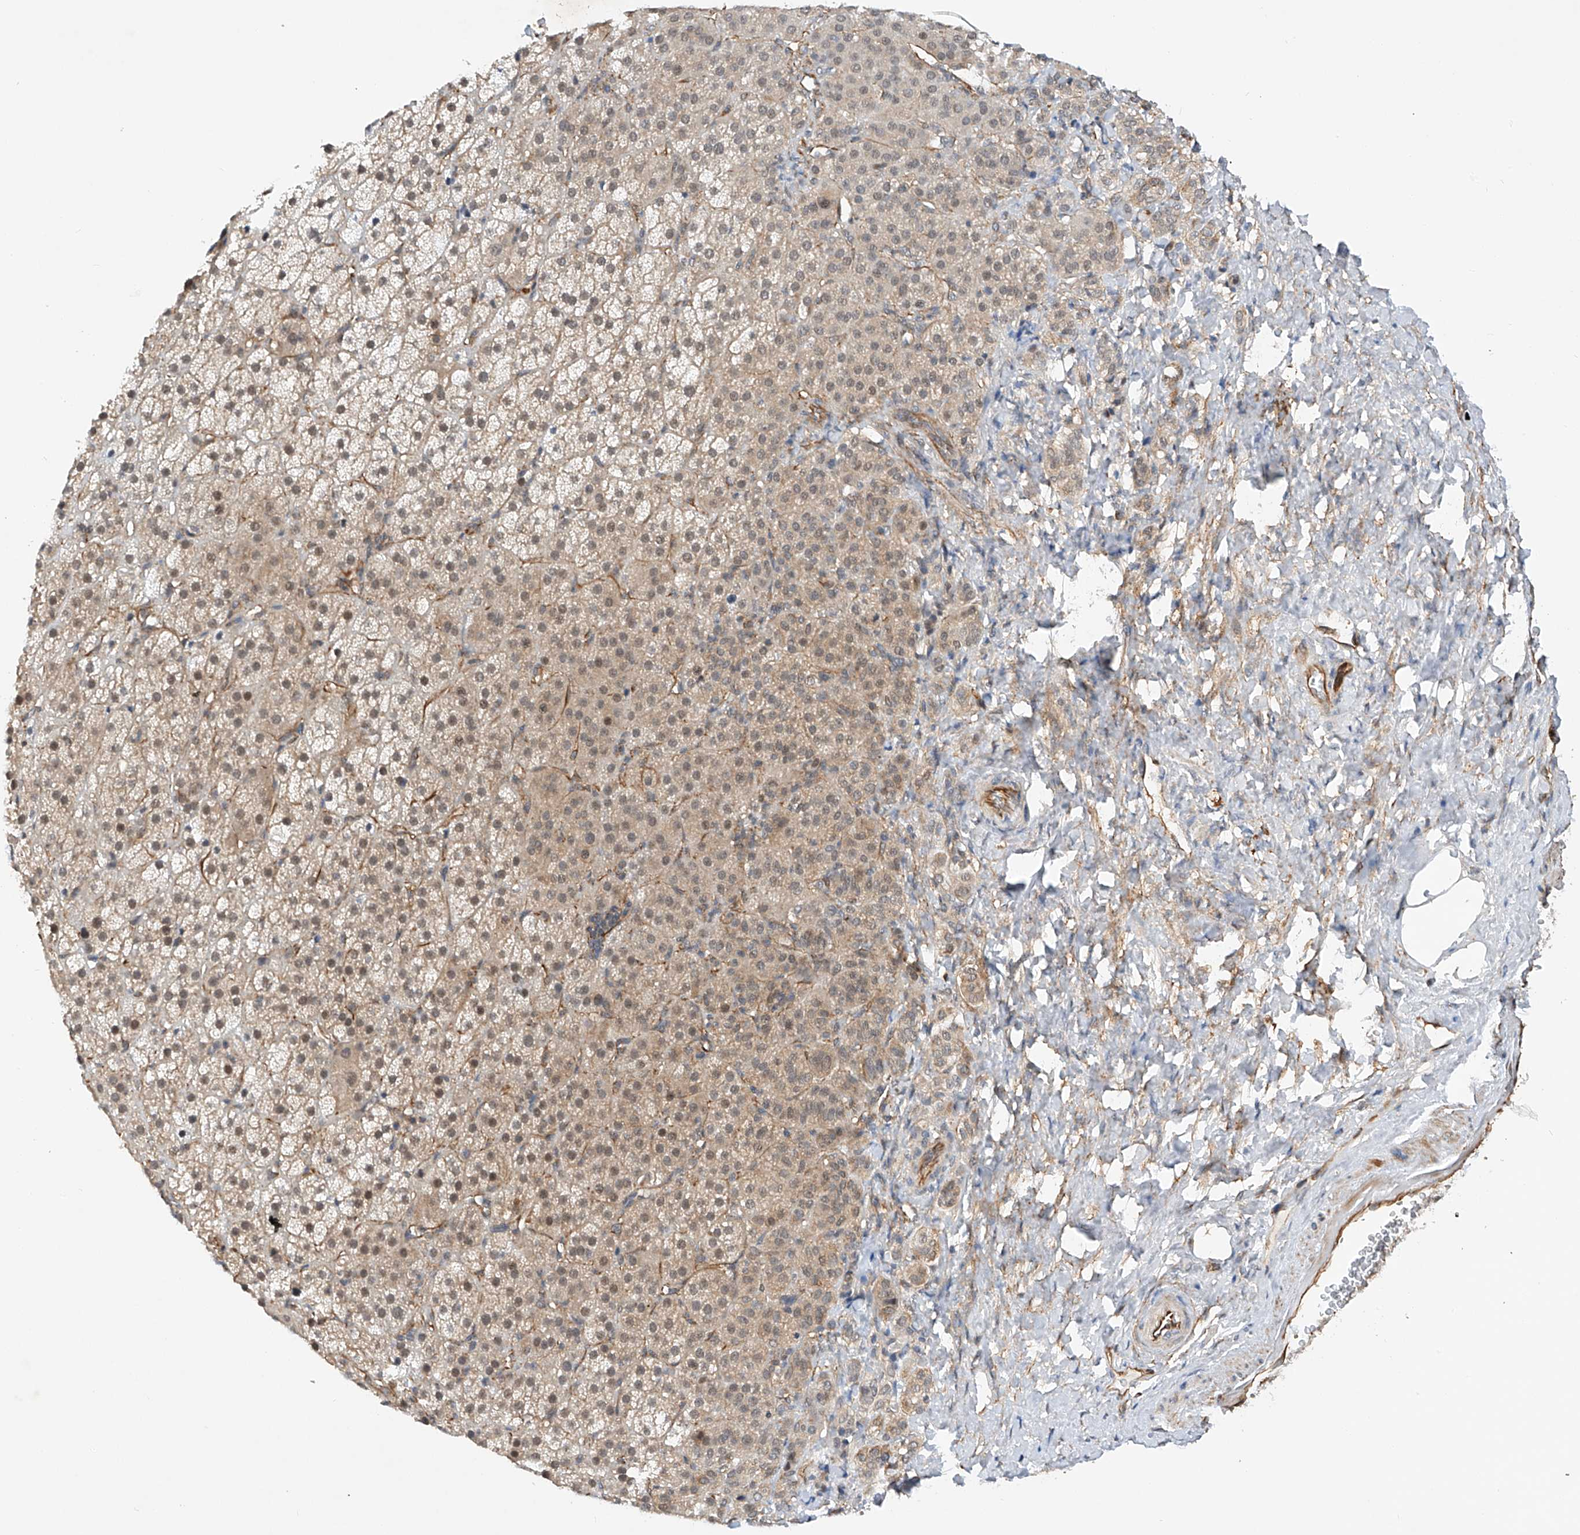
{"staining": {"intensity": "weak", "quantity": "<25%", "location": "cytoplasmic/membranous,nuclear"}, "tissue": "adrenal gland", "cell_type": "Glandular cells", "image_type": "normal", "snomed": [{"axis": "morphology", "description": "Normal tissue, NOS"}, {"axis": "topography", "description": "Adrenal gland"}], "caption": "This histopathology image is of unremarkable adrenal gland stained with IHC to label a protein in brown with the nuclei are counter-stained blue. There is no positivity in glandular cells.", "gene": "AMD1", "patient": {"sex": "female", "age": 57}}